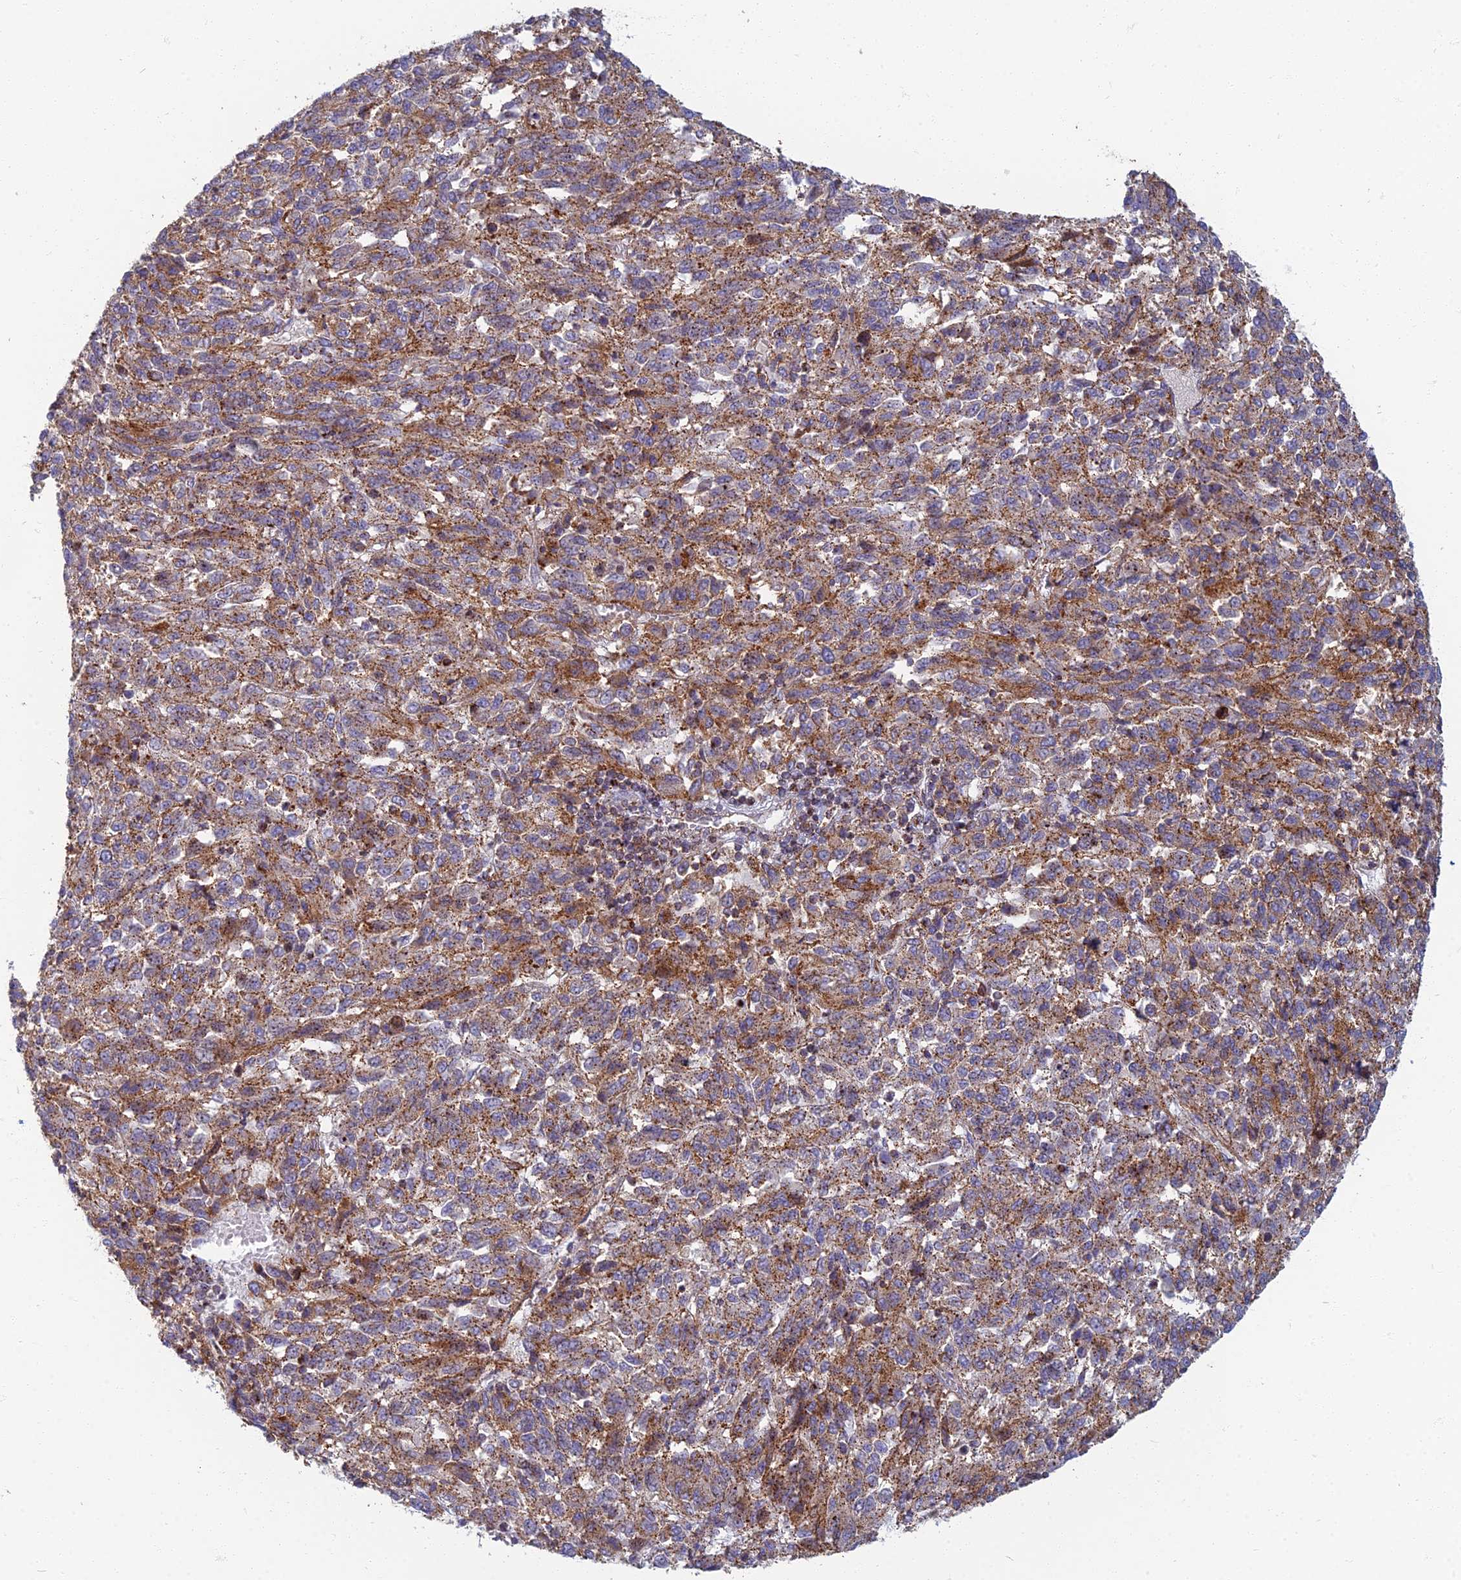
{"staining": {"intensity": "moderate", "quantity": ">75%", "location": "cytoplasmic/membranous"}, "tissue": "melanoma", "cell_type": "Tumor cells", "image_type": "cancer", "snomed": [{"axis": "morphology", "description": "Malignant melanoma, Metastatic site"}, {"axis": "topography", "description": "Lung"}], "caption": "High-magnification brightfield microscopy of malignant melanoma (metastatic site) stained with DAB (3,3'-diaminobenzidine) (brown) and counterstained with hematoxylin (blue). tumor cells exhibit moderate cytoplasmic/membranous expression is identified in approximately>75% of cells.", "gene": "CHMP4B", "patient": {"sex": "male", "age": 64}}